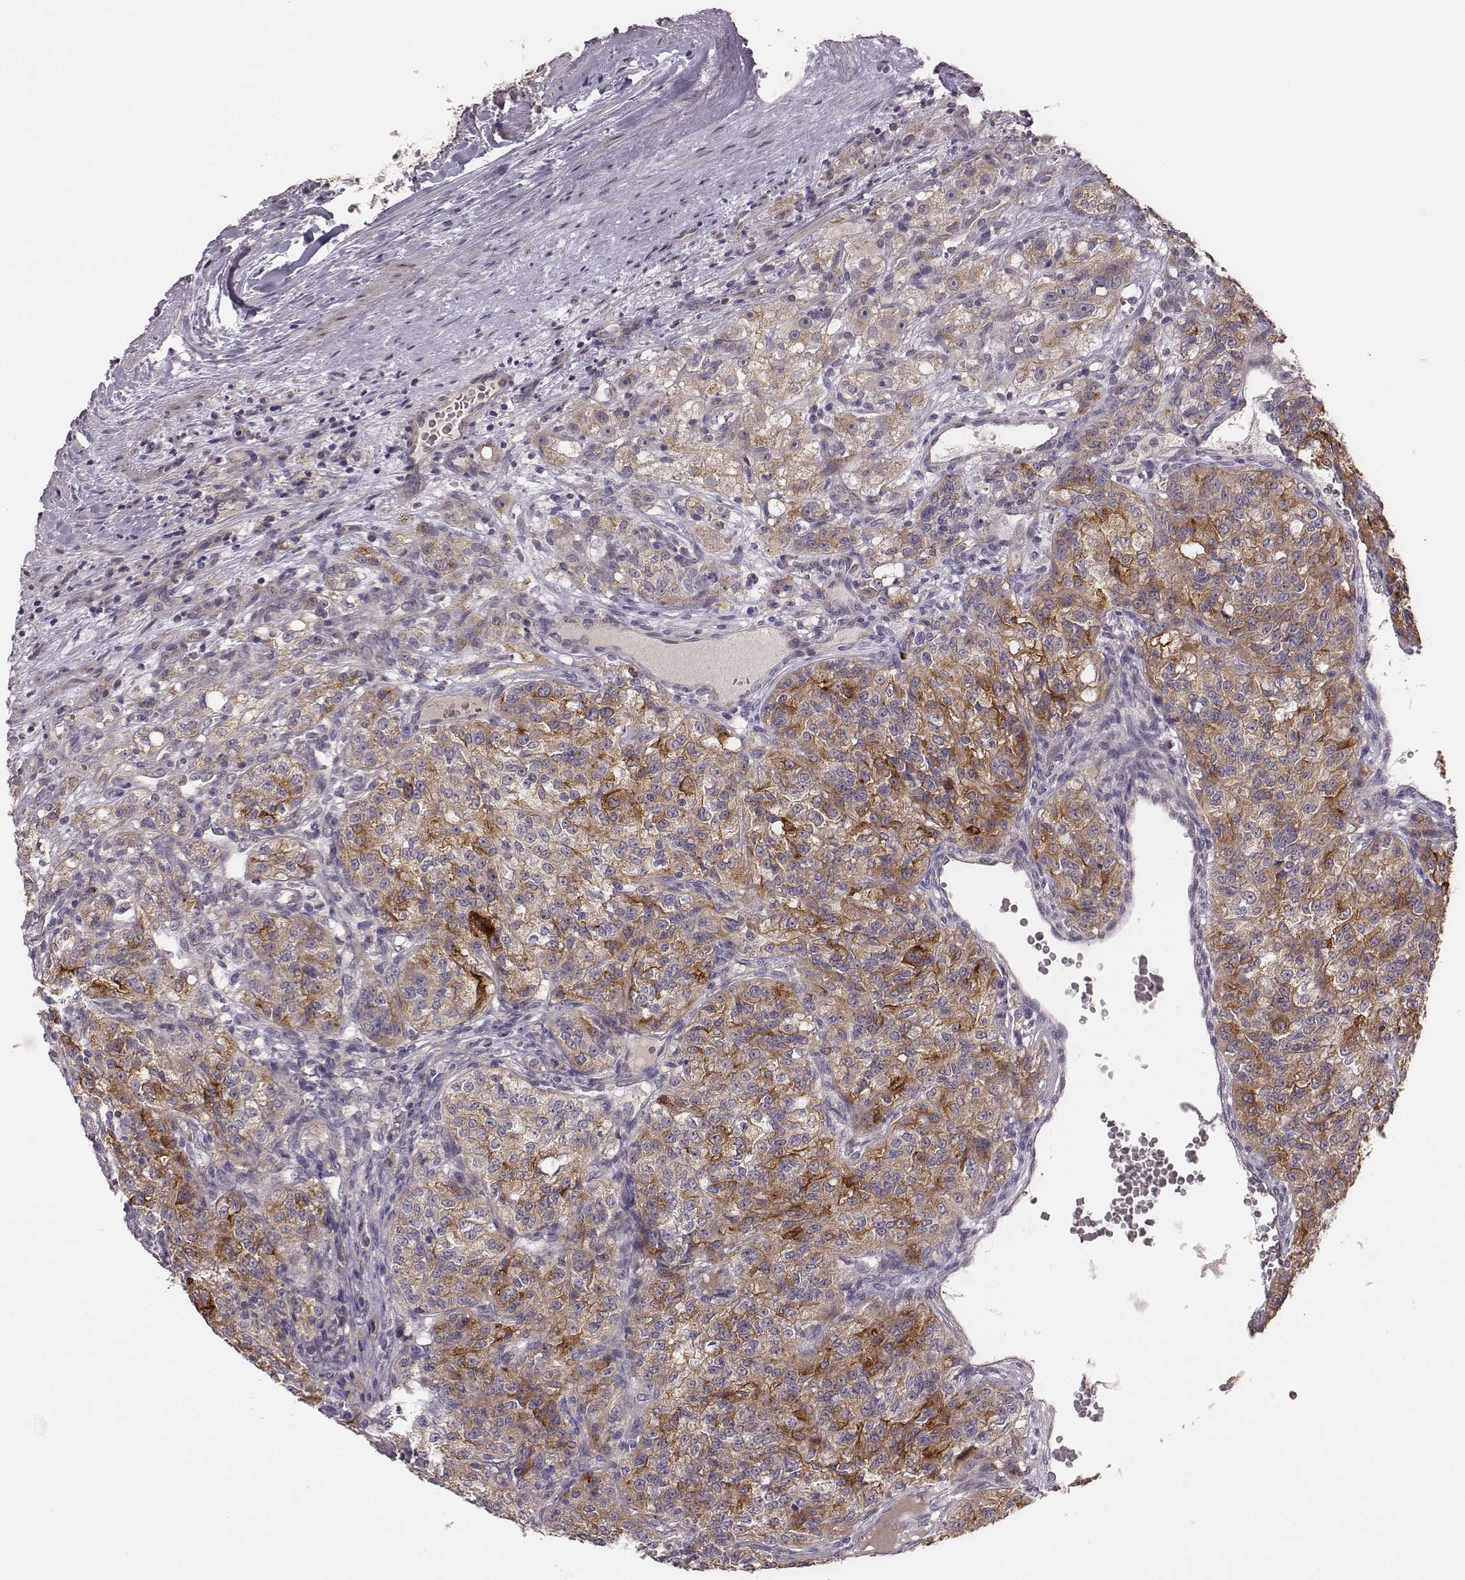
{"staining": {"intensity": "moderate", "quantity": "25%-75%", "location": "cytoplasmic/membranous"}, "tissue": "renal cancer", "cell_type": "Tumor cells", "image_type": "cancer", "snomed": [{"axis": "morphology", "description": "Adenocarcinoma, NOS"}, {"axis": "topography", "description": "Kidney"}], "caption": "High-magnification brightfield microscopy of renal cancer stained with DAB (3,3'-diaminobenzidine) (brown) and counterstained with hematoxylin (blue). tumor cells exhibit moderate cytoplasmic/membranous expression is seen in approximately25%-75% of cells. Immunohistochemistry stains the protein of interest in brown and the nuclei are stained blue.", "gene": "HAVCR1", "patient": {"sex": "female", "age": 63}}